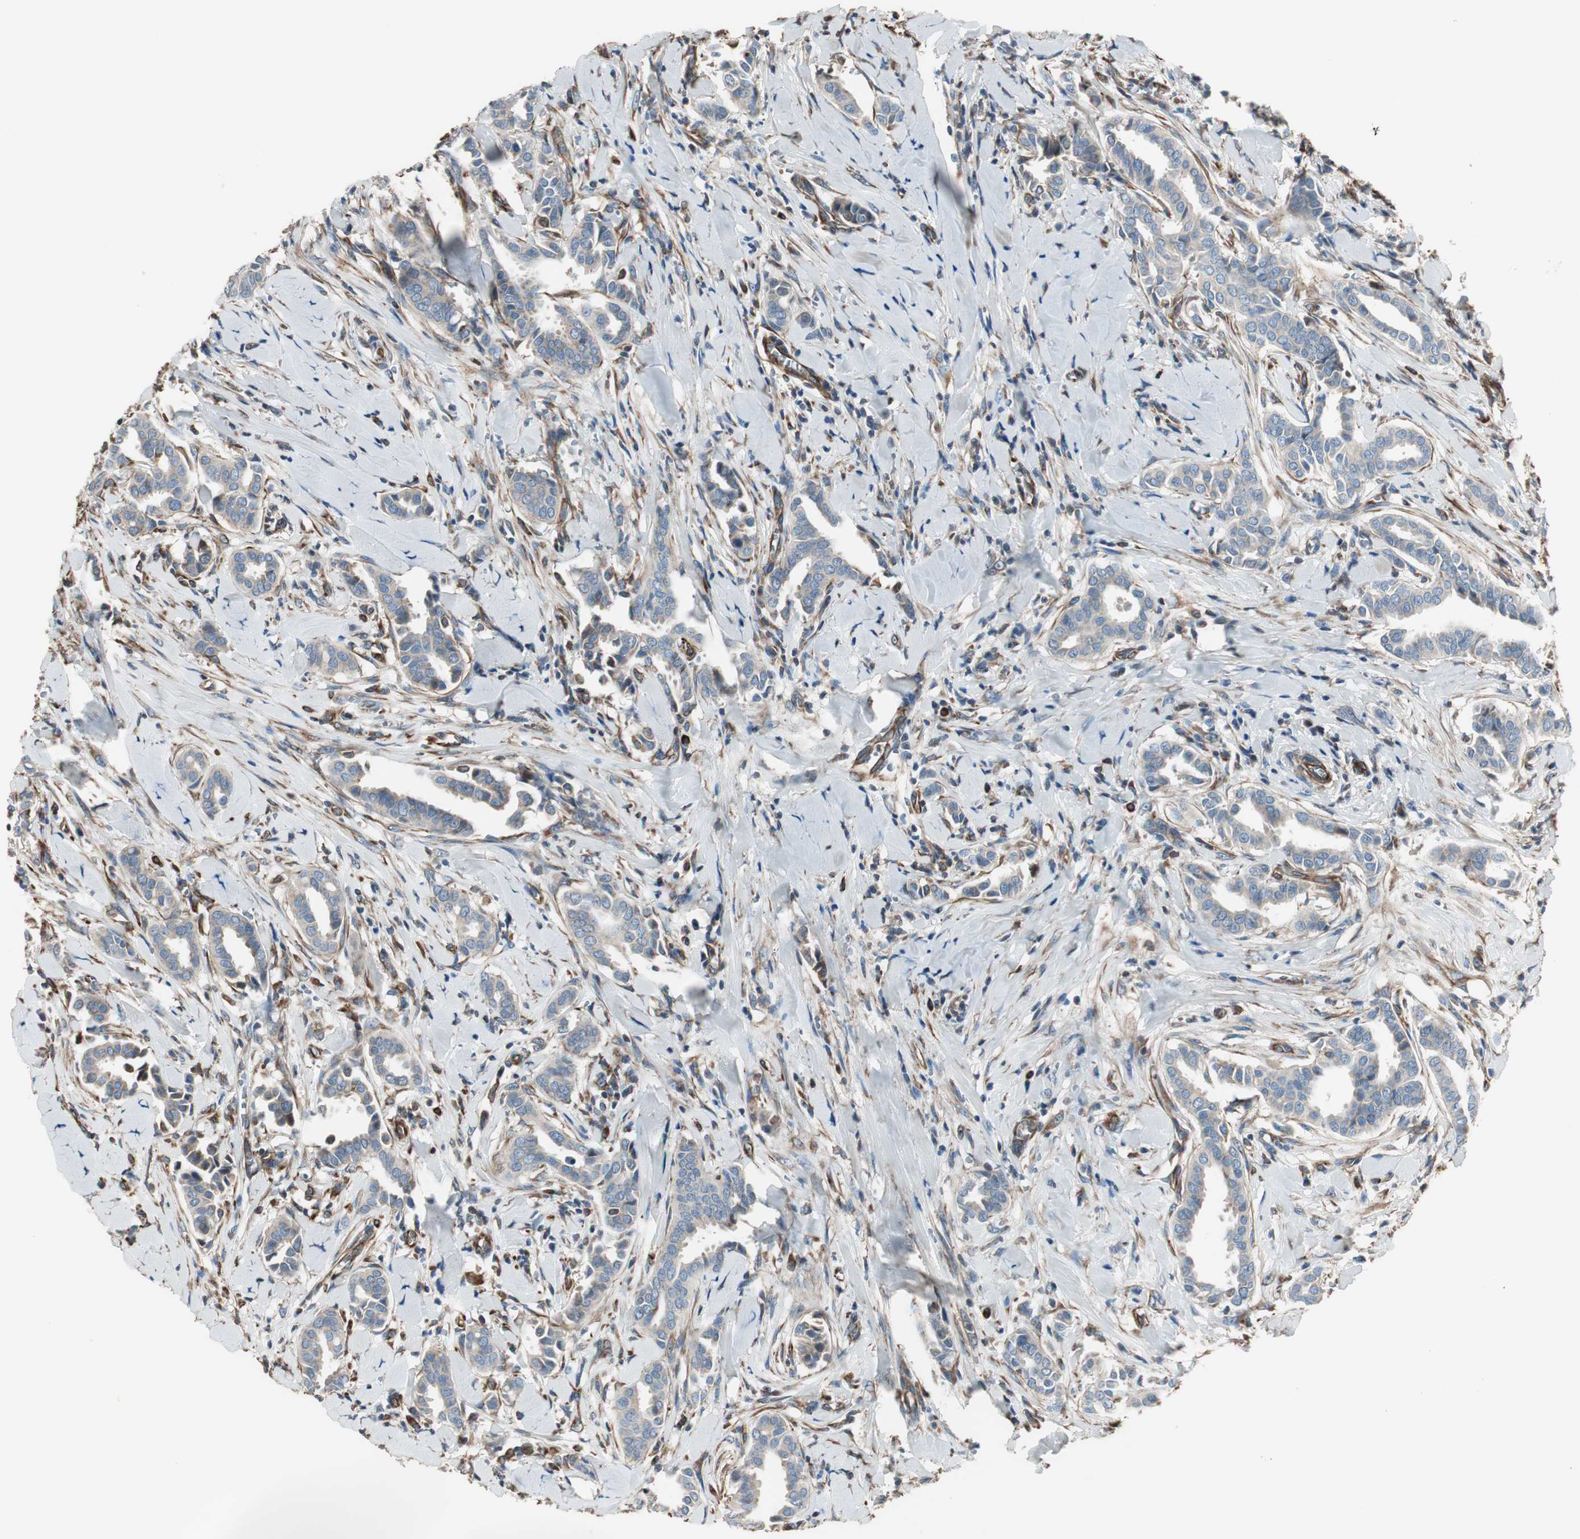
{"staining": {"intensity": "negative", "quantity": "none", "location": "none"}, "tissue": "head and neck cancer", "cell_type": "Tumor cells", "image_type": "cancer", "snomed": [{"axis": "morphology", "description": "Adenocarcinoma, NOS"}, {"axis": "topography", "description": "Salivary gland"}, {"axis": "topography", "description": "Head-Neck"}], "caption": "High power microscopy micrograph of an immunohistochemistry histopathology image of head and neck cancer, revealing no significant staining in tumor cells.", "gene": "SRCIN1", "patient": {"sex": "female", "age": 59}}